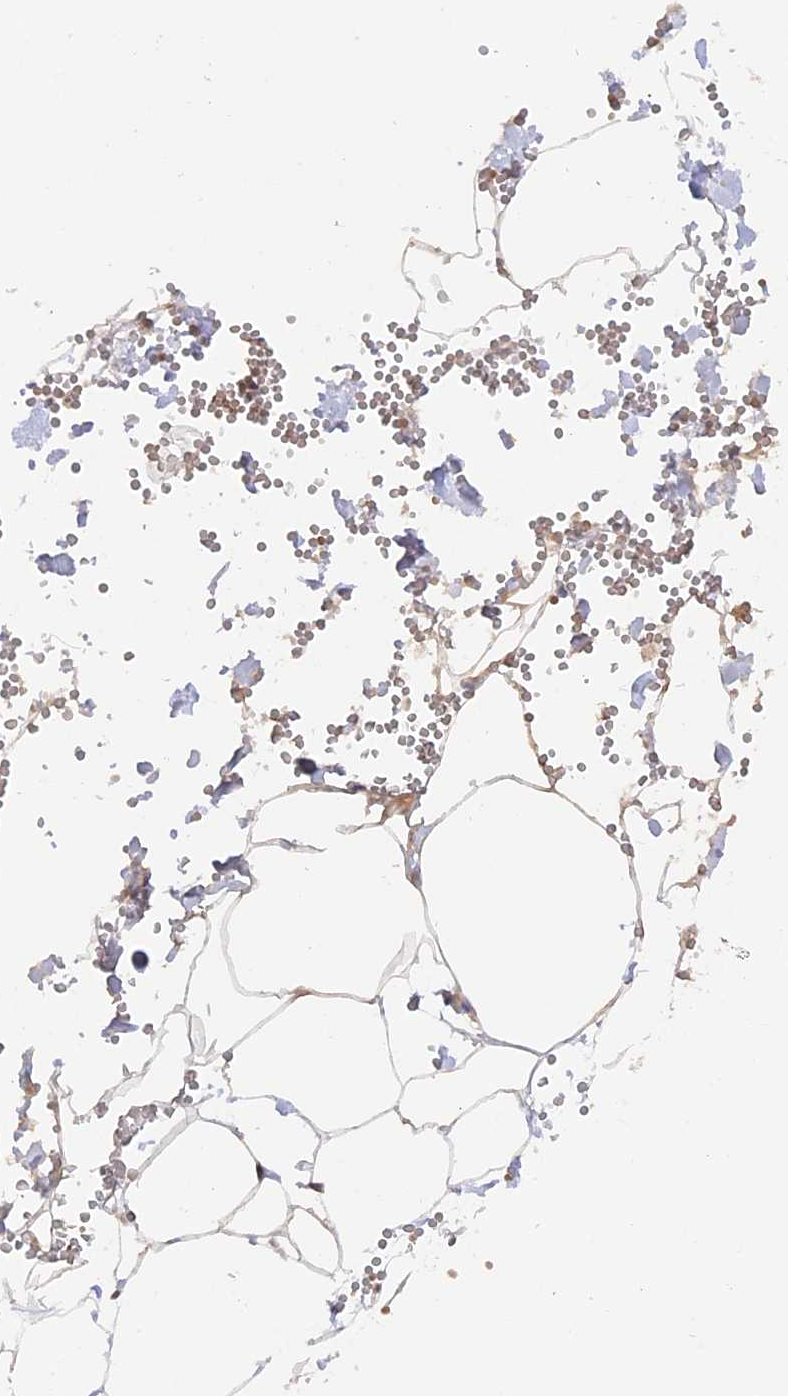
{"staining": {"intensity": "moderate", "quantity": ">75%", "location": "cytoplasmic/membranous,nuclear"}, "tissue": "adipose tissue", "cell_type": "Adipocytes", "image_type": "normal", "snomed": [{"axis": "morphology", "description": "Normal tissue, NOS"}, {"axis": "topography", "description": "Gallbladder"}, {"axis": "topography", "description": "Peripheral nerve tissue"}], "caption": "Moderate cytoplasmic/membranous,nuclear protein positivity is appreciated in about >75% of adipocytes in adipose tissue.", "gene": "RFC5", "patient": {"sex": "male", "age": 38}}